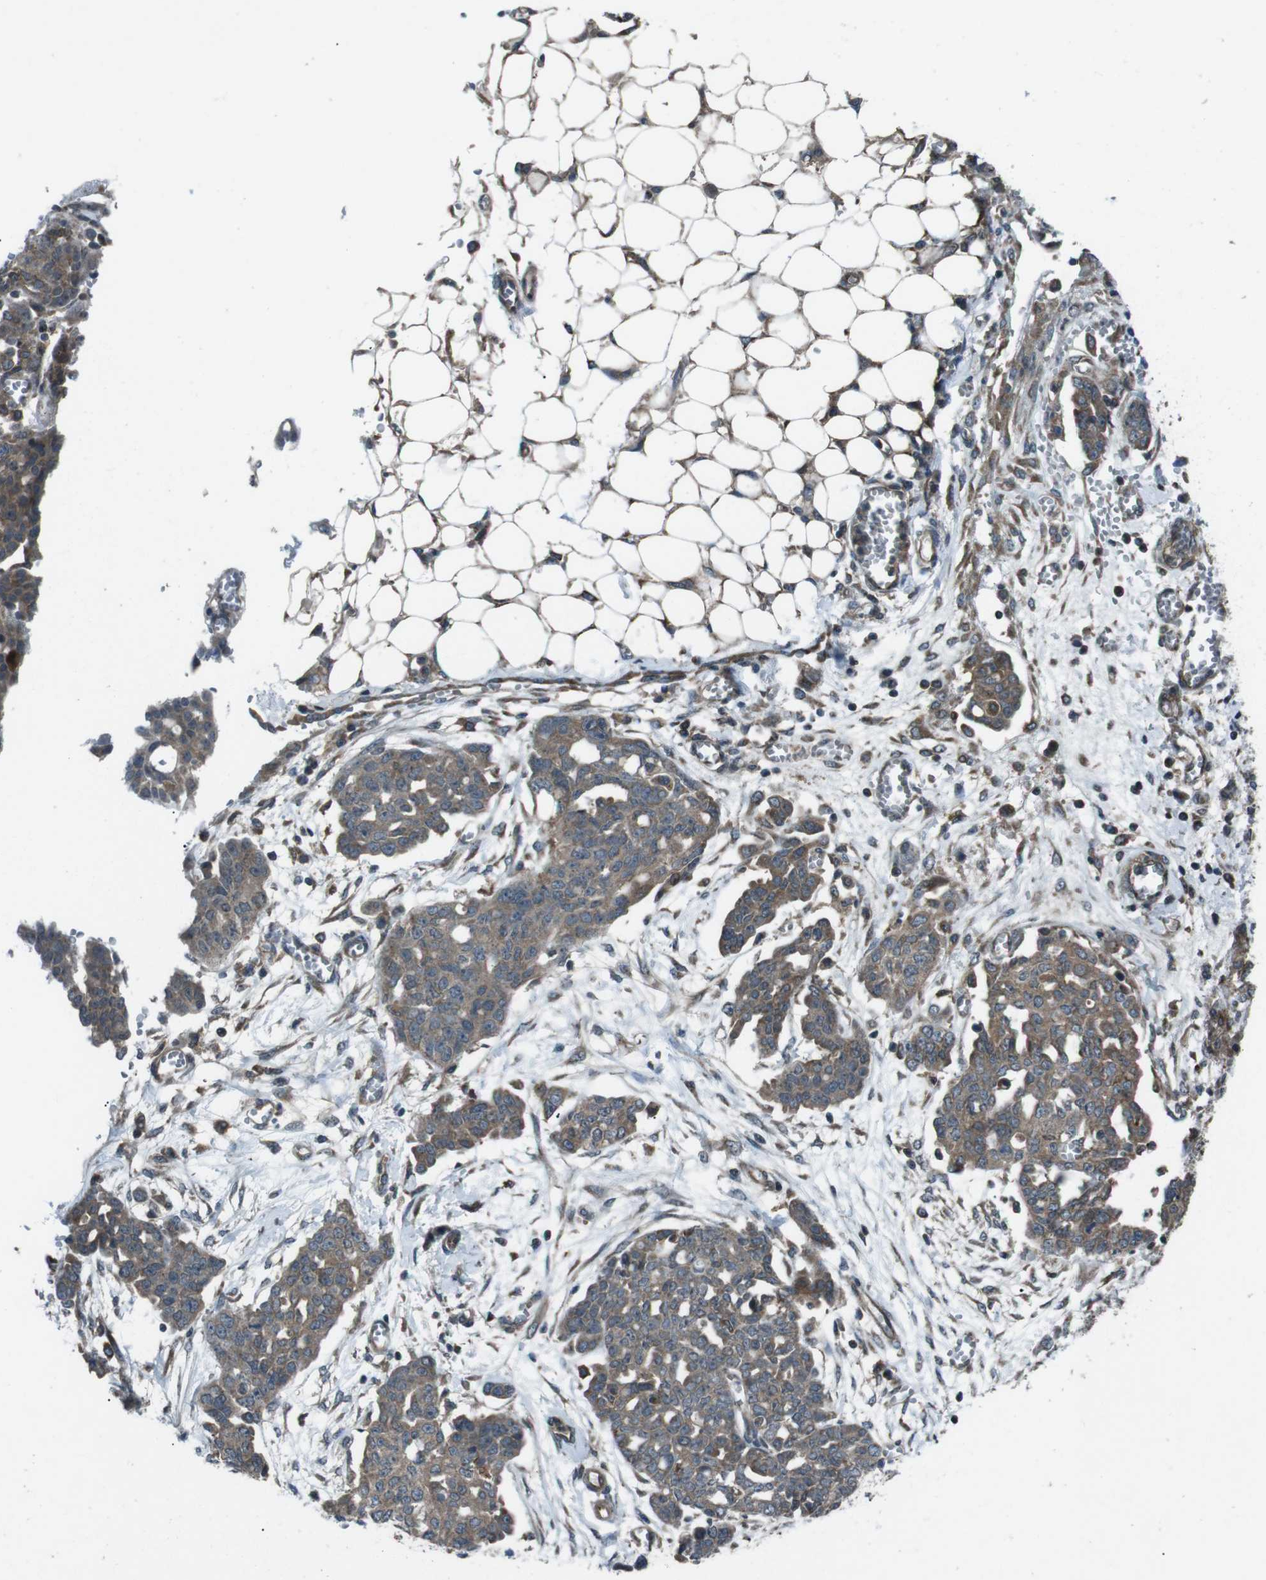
{"staining": {"intensity": "moderate", "quantity": ">75%", "location": "cytoplasmic/membranous"}, "tissue": "ovarian cancer", "cell_type": "Tumor cells", "image_type": "cancer", "snomed": [{"axis": "morphology", "description": "Cystadenocarcinoma, serous, NOS"}, {"axis": "topography", "description": "Soft tissue"}, {"axis": "topography", "description": "Ovary"}], "caption": "A brown stain labels moderate cytoplasmic/membranous staining of a protein in human ovarian serous cystadenocarcinoma tumor cells.", "gene": "SLC27A4", "patient": {"sex": "female", "age": 57}}